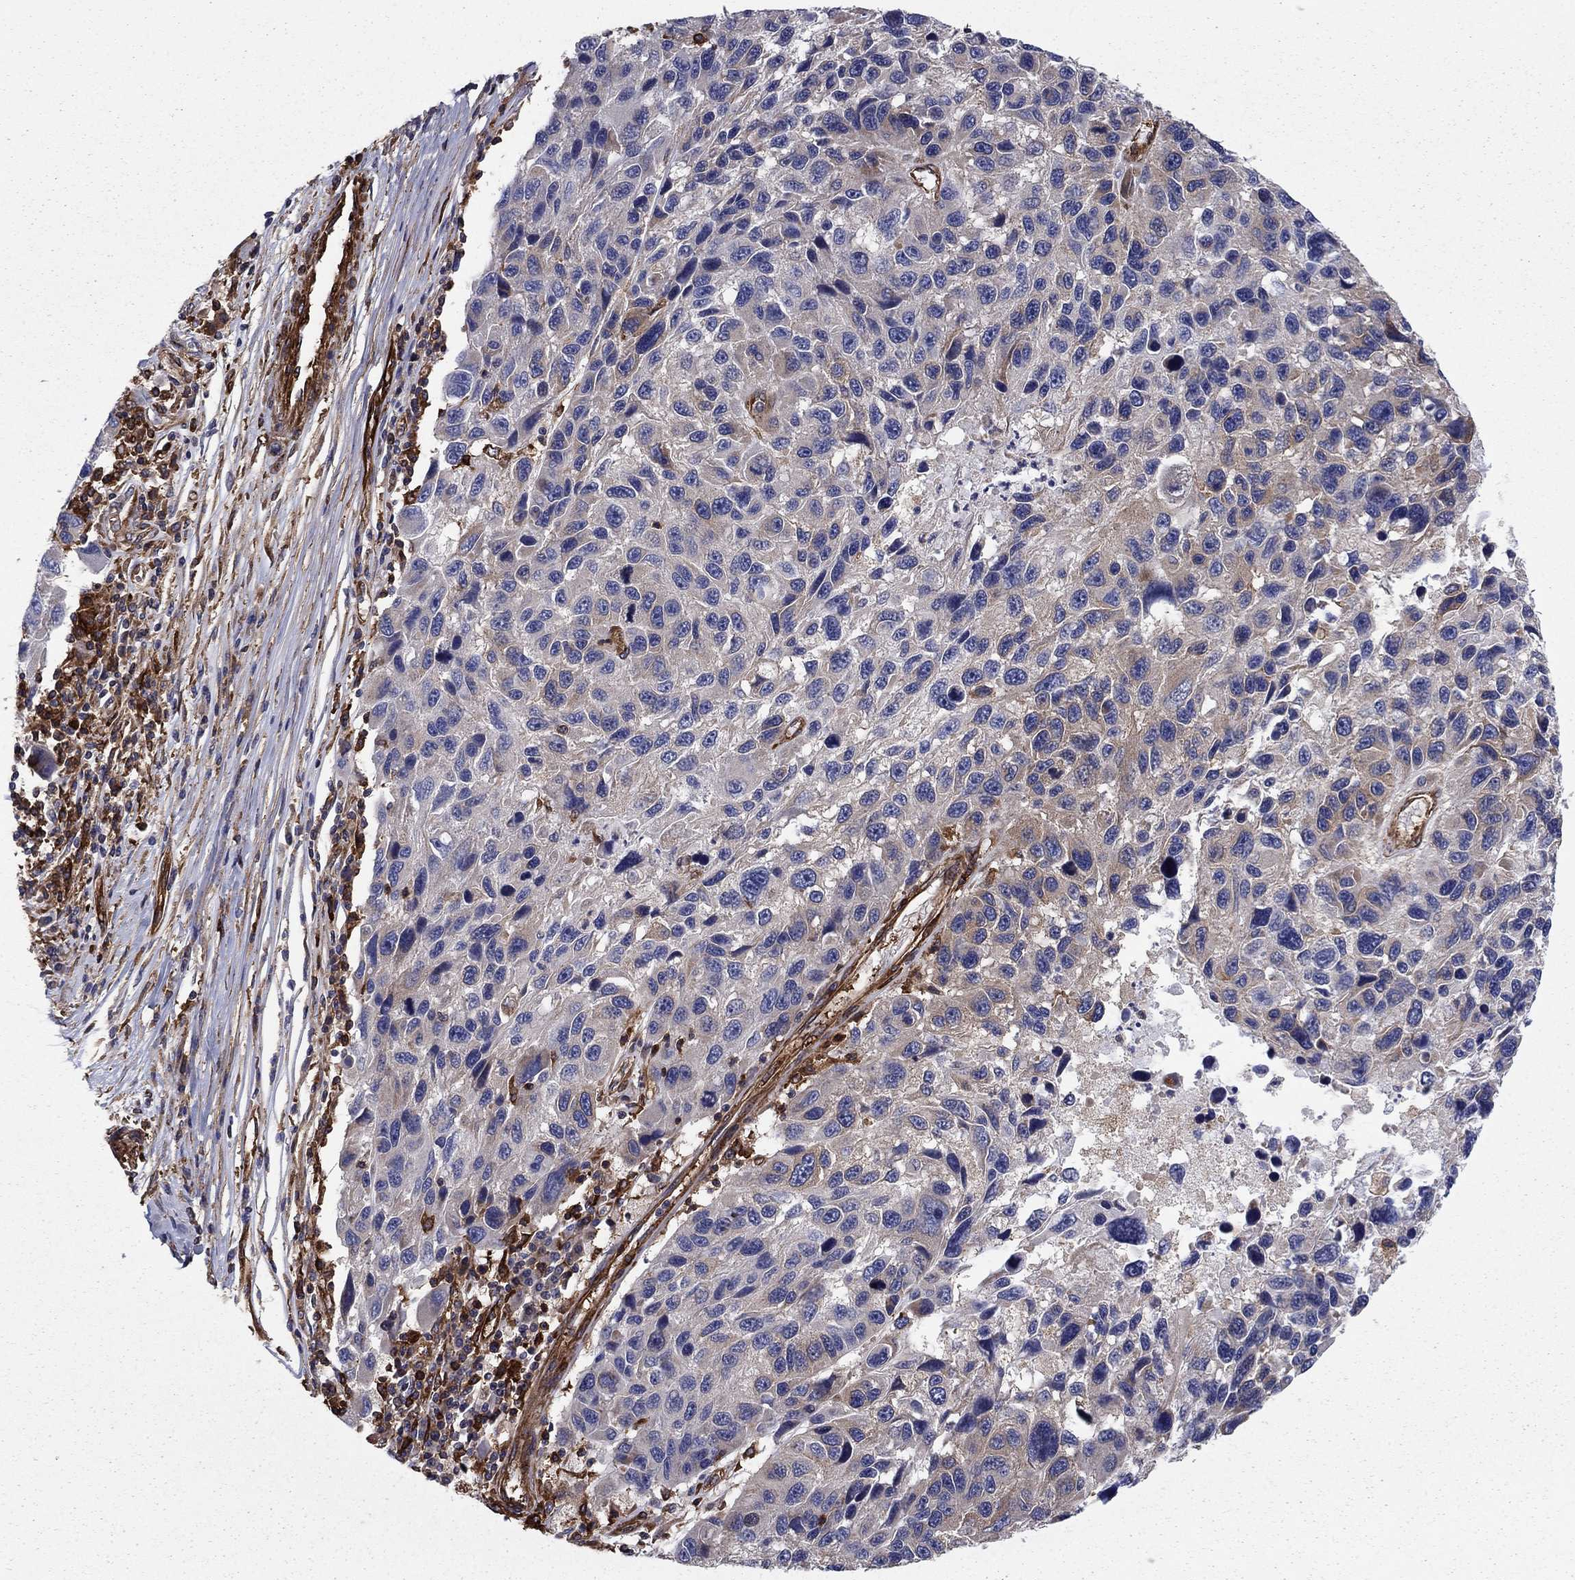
{"staining": {"intensity": "moderate", "quantity": "25%-75%", "location": "cytoplasmic/membranous"}, "tissue": "melanoma", "cell_type": "Tumor cells", "image_type": "cancer", "snomed": [{"axis": "morphology", "description": "Malignant melanoma, NOS"}, {"axis": "topography", "description": "Skin"}], "caption": "Melanoma stained with DAB (3,3'-diaminobenzidine) immunohistochemistry exhibits medium levels of moderate cytoplasmic/membranous expression in approximately 25%-75% of tumor cells. (IHC, brightfield microscopy, high magnification).", "gene": "EHBP1L1", "patient": {"sex": "male", "age": 53}}